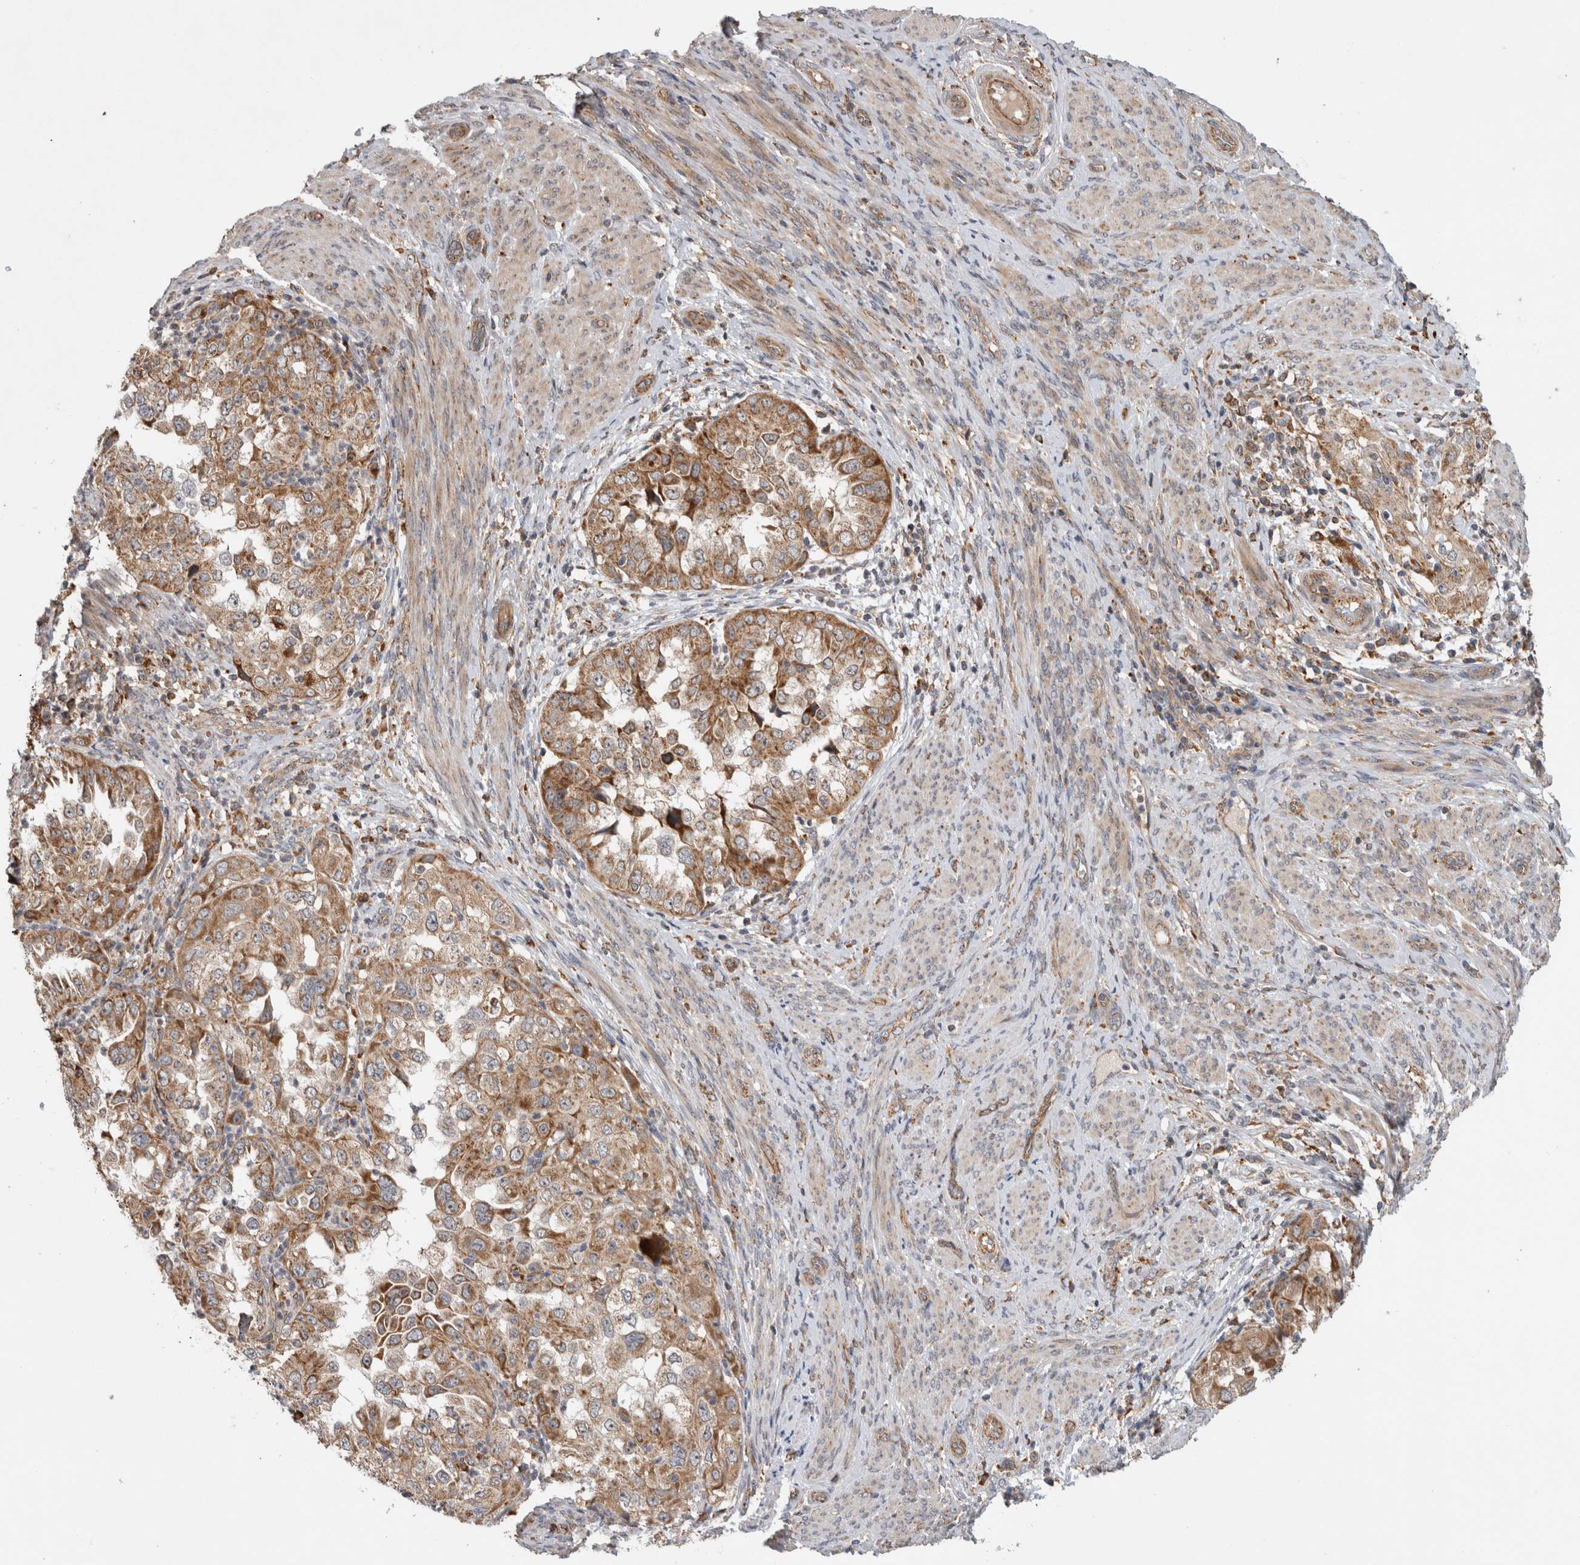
{"staining": {"intensity": "moderate", "quantity": ">75%", "location": "cytoplasmic/membranous"}, "tissue": "endometrial cancer", "cell_type": "Tumor cells", "image_type": "cancer", "snomed": [{"axis": "morphology", "description": "Adenocarcinoma, NOS"}, {"axis": "topography", "description": "Endometrium"}], "caption": "Tumor cells exhibit medium levels of moderate cytoplasmic/membranous positivity in approximately >75% of cells in human endometrial cancer.", "gene": "ADGRL3", "patient": {"sex": "female", "age": 85}}